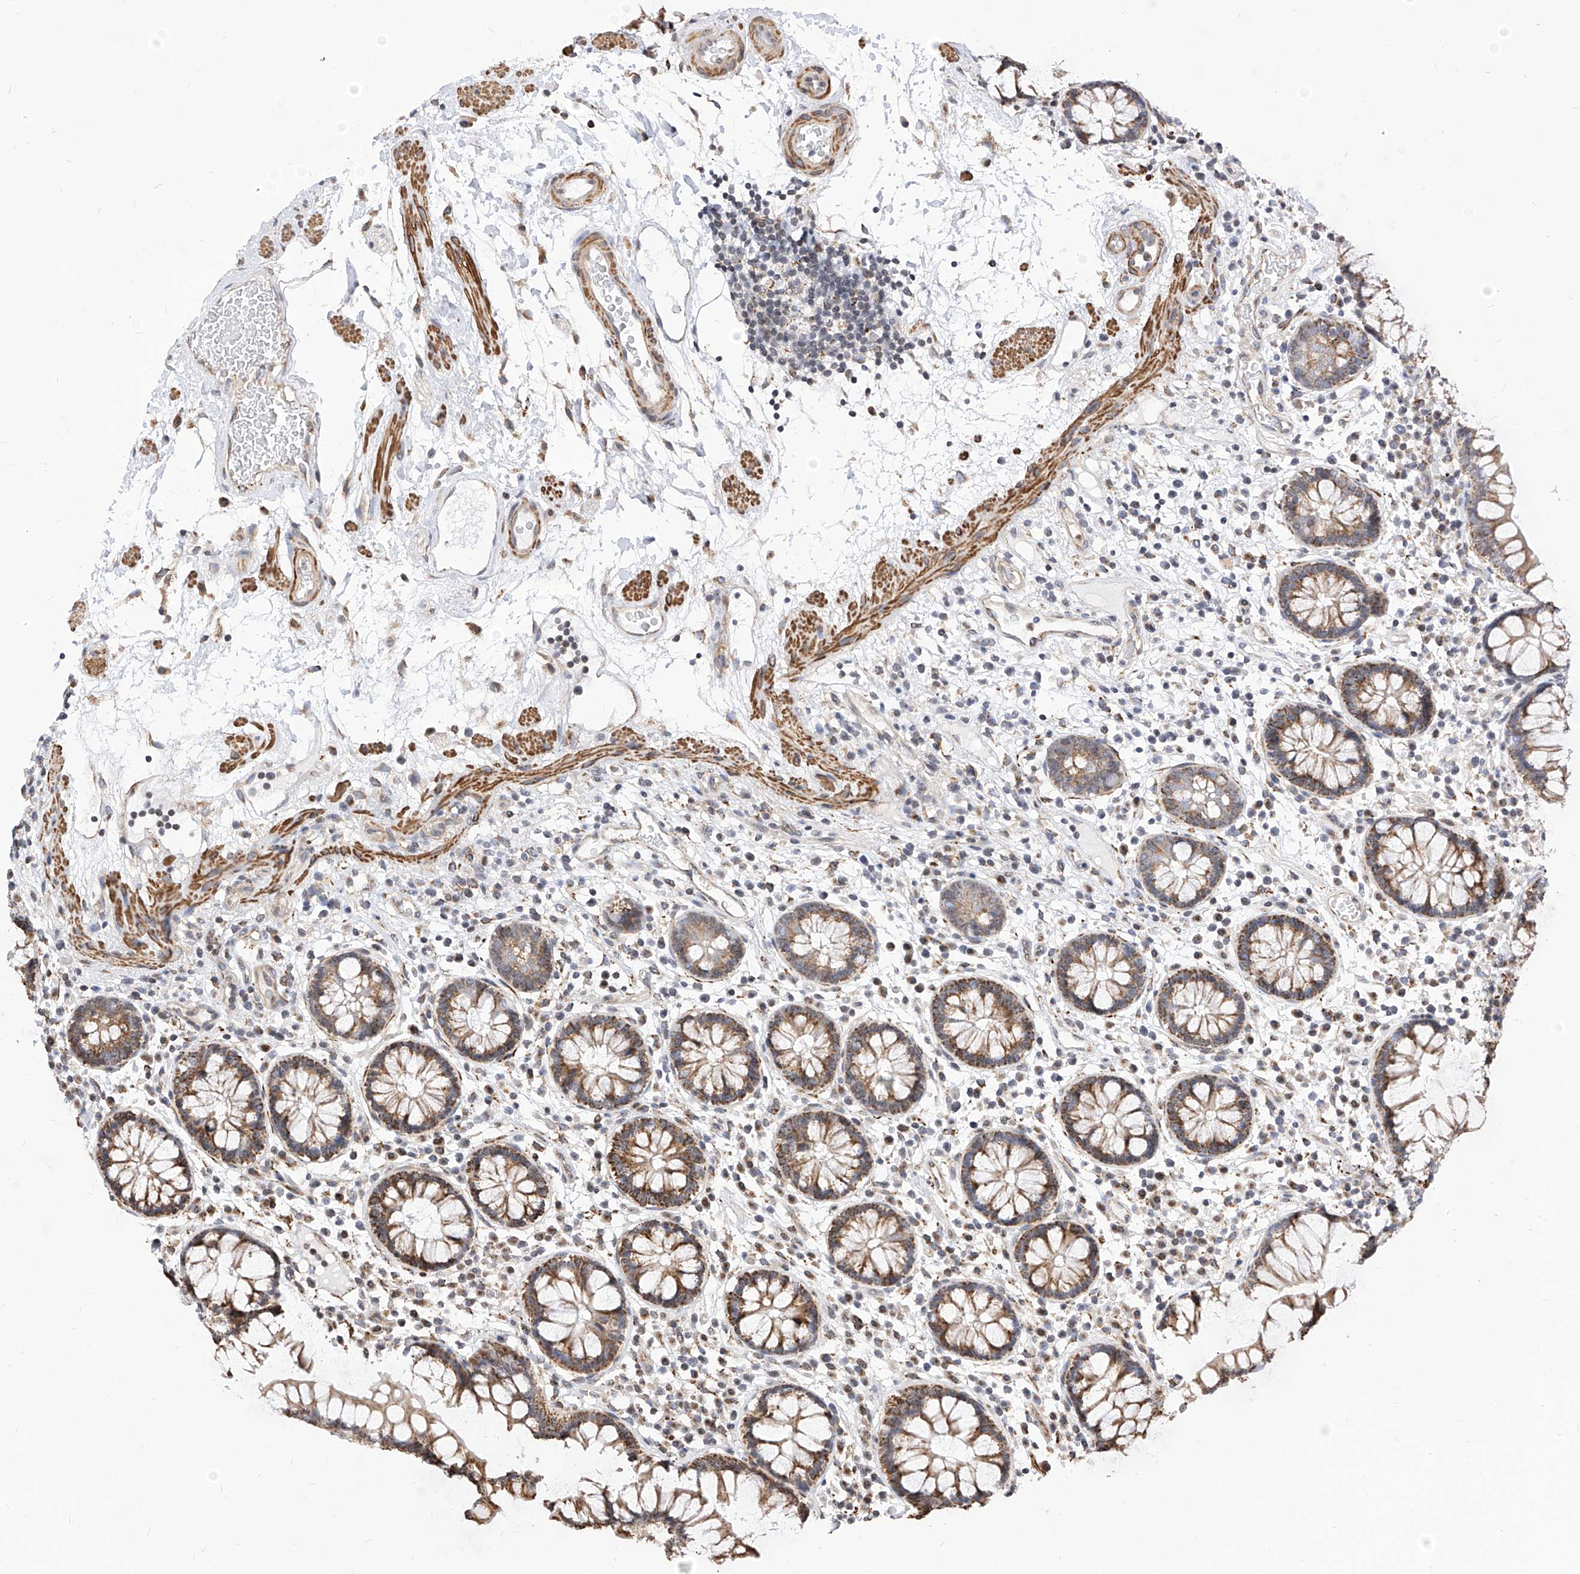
{"staining": {"intensity": "moderate", "quantity": ">75%", "location": "cytoplasmic/membranous"}, "tissue": "colon", "cell_type": "Endothelial cells", "image_type": "normal", "snomed": [{"axis": "morphology", "description": "Normal tissue, NOS"}, {"axis": "topography", "description": "Colon"}], "caption": "IHC (DAB) staining of normal human colon demonstrates moderate cytoplasmic/membranous protein staining in approximately >75% of endothelial cells. The staining was performed using DAB (3,3'-diaminobenzidine), with brown indicating positive protein expression. Nuclei are stained blue with hematoxylin.", "gene": "TTLL8", "patient": {"sex": "female", "age": 79}}